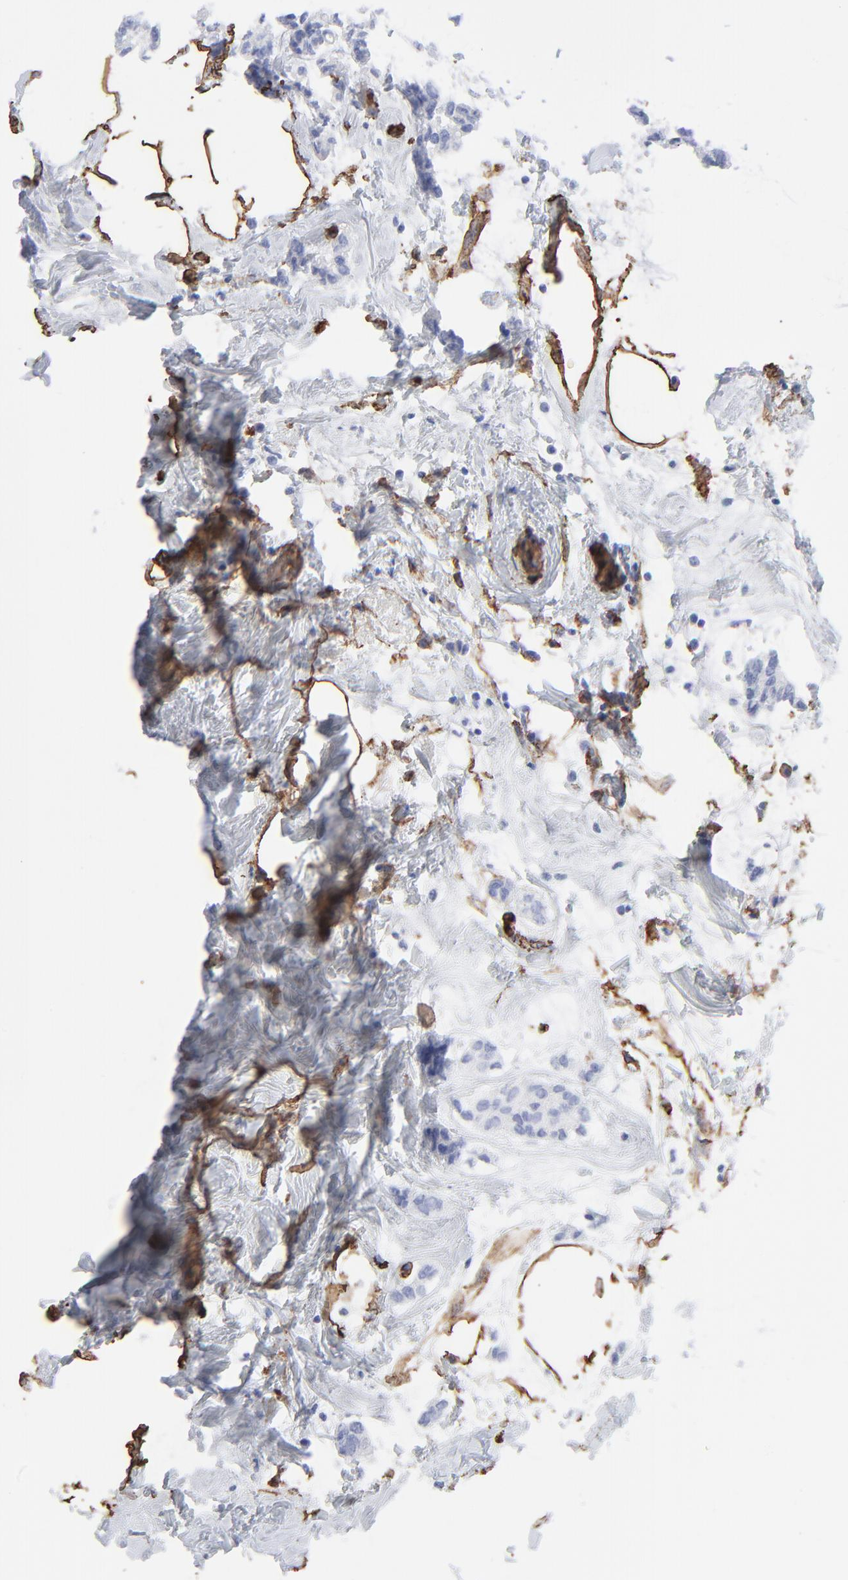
{"staining": {"intensity": "negative", "quantity": "none", "location": "none"}, "tissue": "breast cancer", "cell_type": "Tumor cells", "image_type": "cancer", "snomed": [{"axis": "morphology", "description": "Duct carcinoma"}, {"axis": "topography", "description": "Breast"}], "caption": "This is an immunohistochemistry (IHC) photomicrograph of breast cancer. There is no positivity in tumor cells.", "gene": "CAV1", "patient": {"sex": "female", "age": 84}}